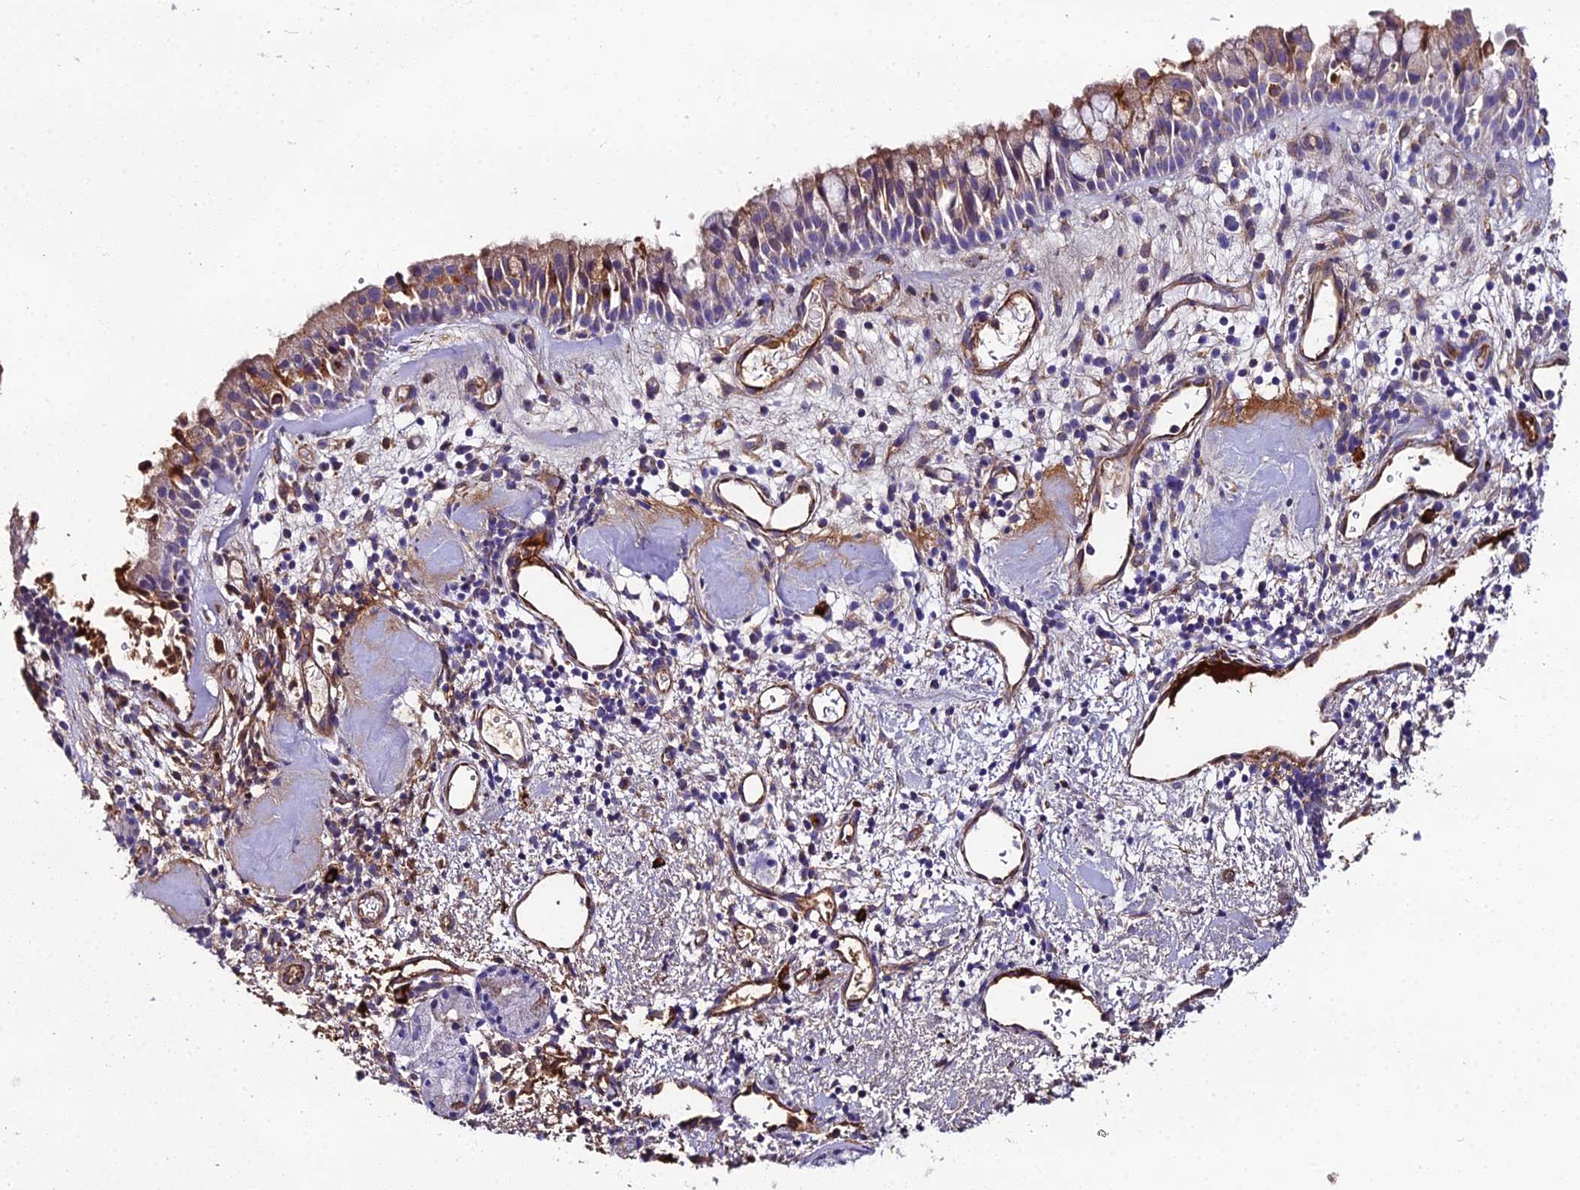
{"staining": {"intensity": "moderate", "quantity": "<25%", "location": "cytoplasmic/membranous"}, "tissue": "nasopharynx", "cell_type": "Respiratory epithelial cells", "image_type": "normal", "snomed": [{"axis": "morphology", "description": "Normal tissue, NOS"}, {"axis": "topography", "description": "Nasopharynx"}], "caption": "Immunohistochemical staining of unremarkable human nasopharynx exhibits <25% levels of moderate cytoplasmic/membranous protein staining in approximately <25% of respiratory epithelial cells. (DAB (3,3'-diaminobenzidine) = brown stain, brightfield microscopy at high magnification).", "gene": "BEX4", "patient": {"sex": "male", "age": 82}}